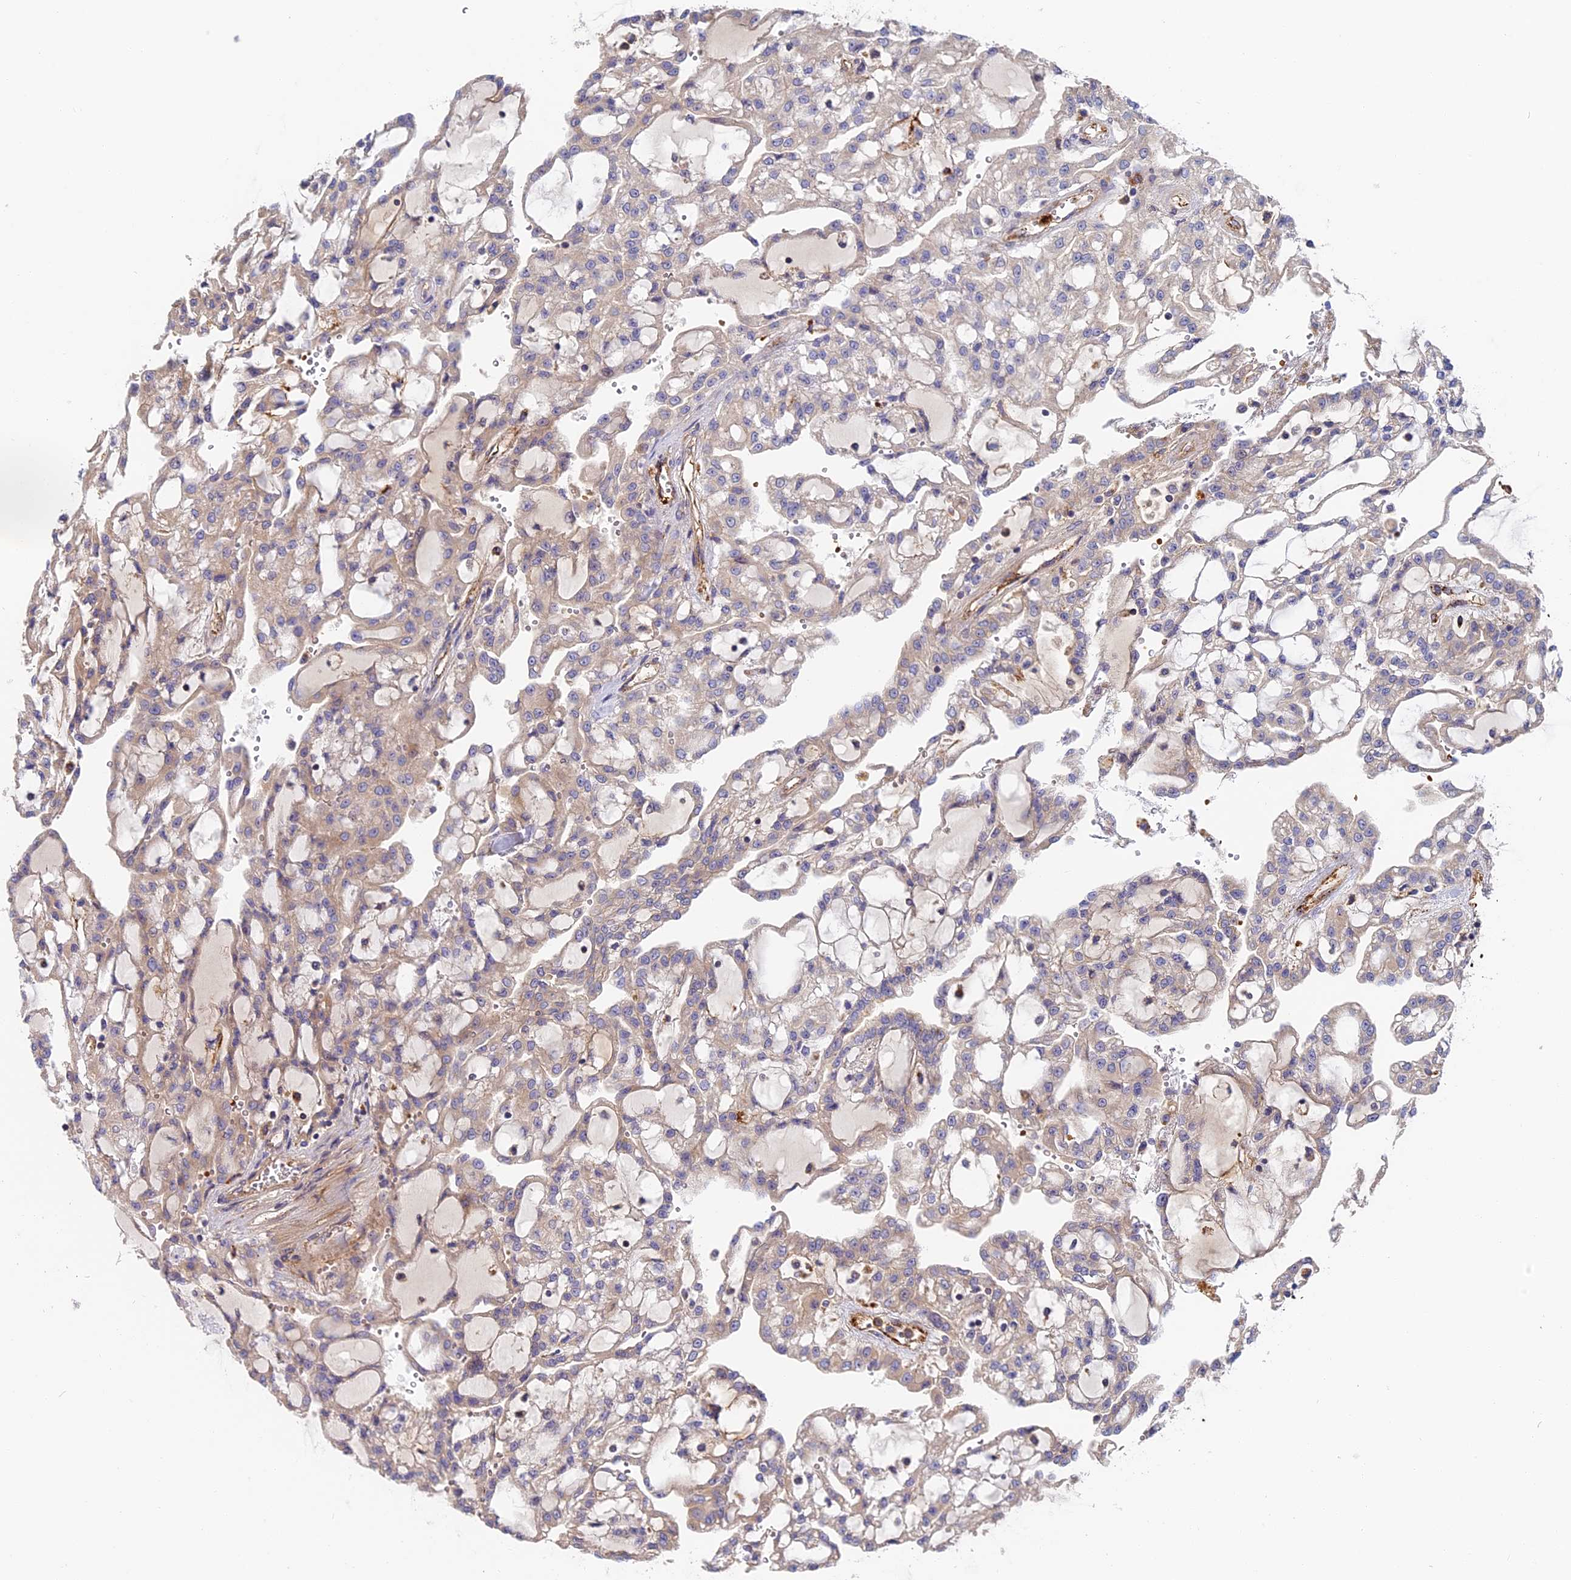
{"staining": {"intensity": "negative", "quantity": "none", "location": "none"}, "tissue": "renal cancer", "cell_type": "Tumor cells", "image_type": "cancer", "snomed": [{"axis": "morphology", "description": "Adenocarcinoma, NOS"}, {"axis": "topography", "description": "Kidney"}], "caption": "This is an IHC photomicrograph of human adenocarcinoma (renal). There is no positivity in tumor cells.", "gene": "MISP3", "patient": {"sex": "male", "age": 63}}